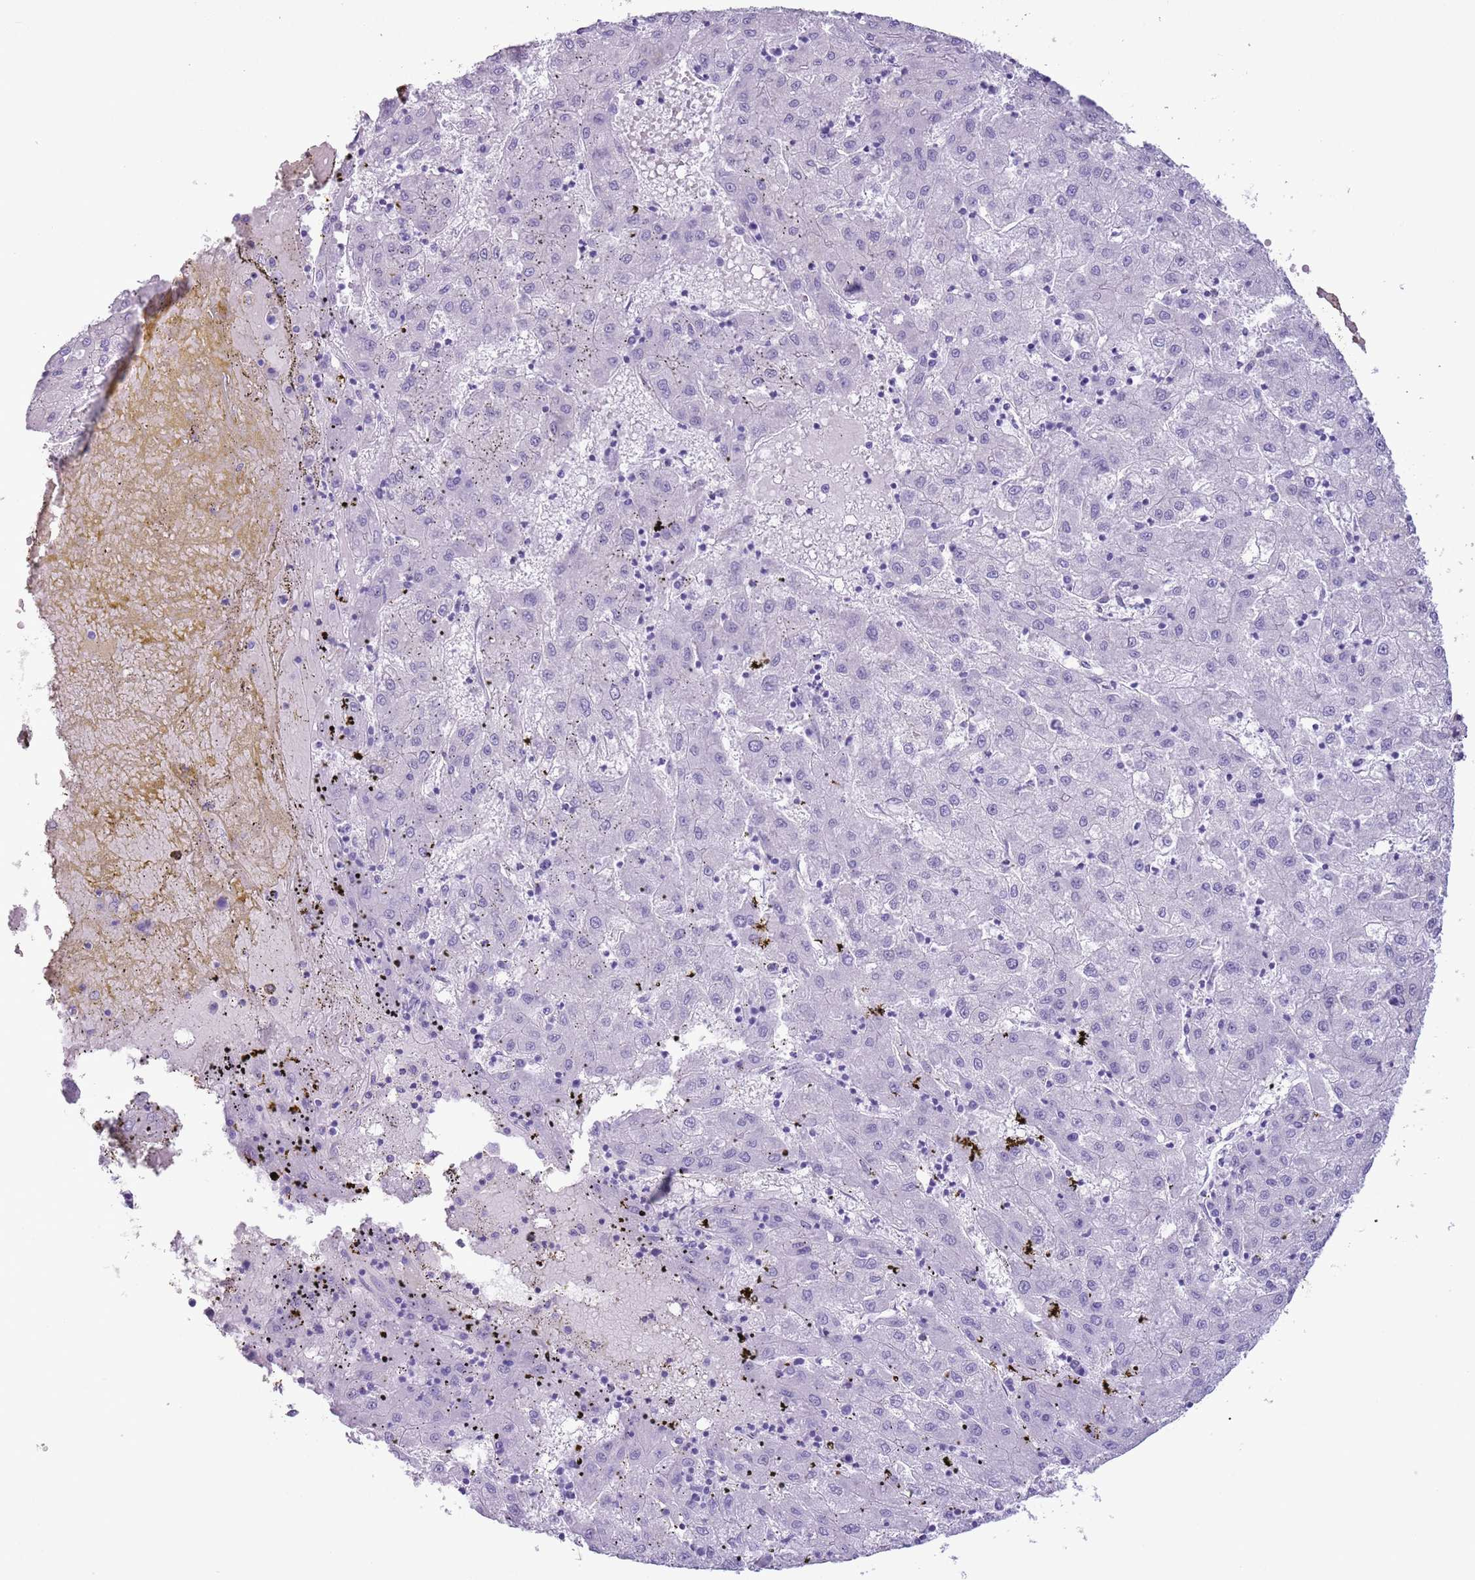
{"staining": {"intensity": "negative", "quantity": "none", "location": "none"}, "tissue": "liver cancer", "cell_type": "Tumor cells", "image_type": "cancer", "snomed": [{"axis": "morphology", "description": "Carcinoma, Hepatocellular, NOS"}, {"axis": "topography", "description": "Liver"}], "caption": "Immunohistochemistry histopathology image of liver hepatocellular carcinoma stained for a protein (brown), which displays no positivity in tumor cells.", "gene": "RBP3", "patient": {"sex": "male", "age": 72}}